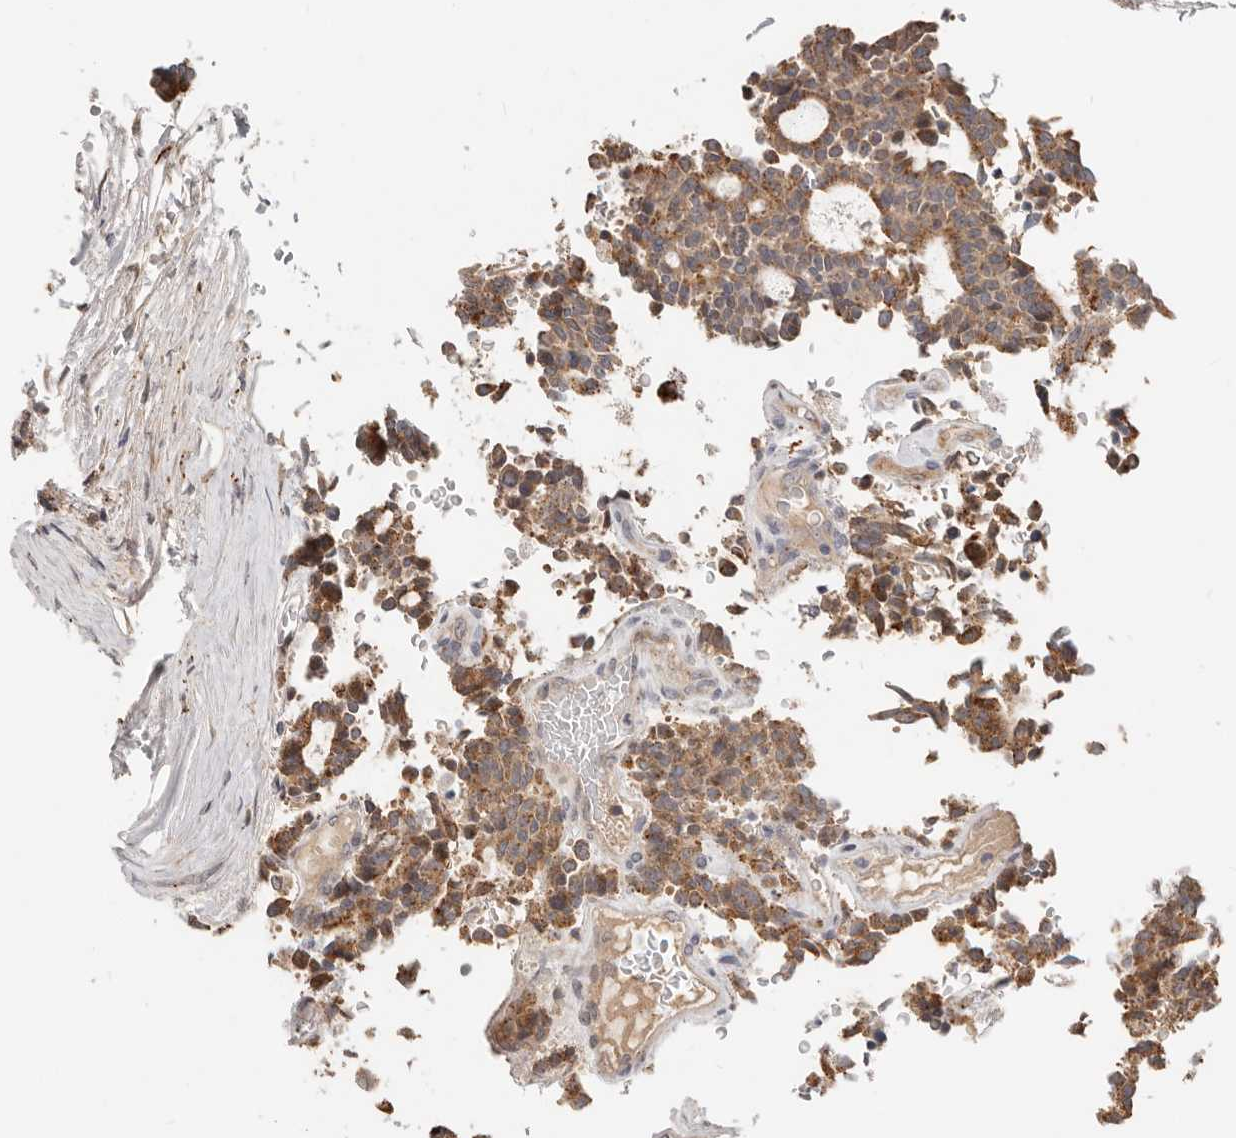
{"staining": {"intensity": "moderate", "quantity": ">75%", "location": "cytoplasmic/membranous"}, "tissue": "carcinoid", "cell_type": "Tumor cells", "image_type": "cancer", "snomed": [{"axis": "morphology", "description": "Carcinoid, malignant, NOS"}, {"axis": "topography", "description": "Pancreas"}], "caption": "Protein staining exhibits moderate cytoplasmic/membranous staining in about >75% of tumor cells in carcinoid.", "gene": "ZRANB1", "patient": {"sex": "female", "age": 54}}